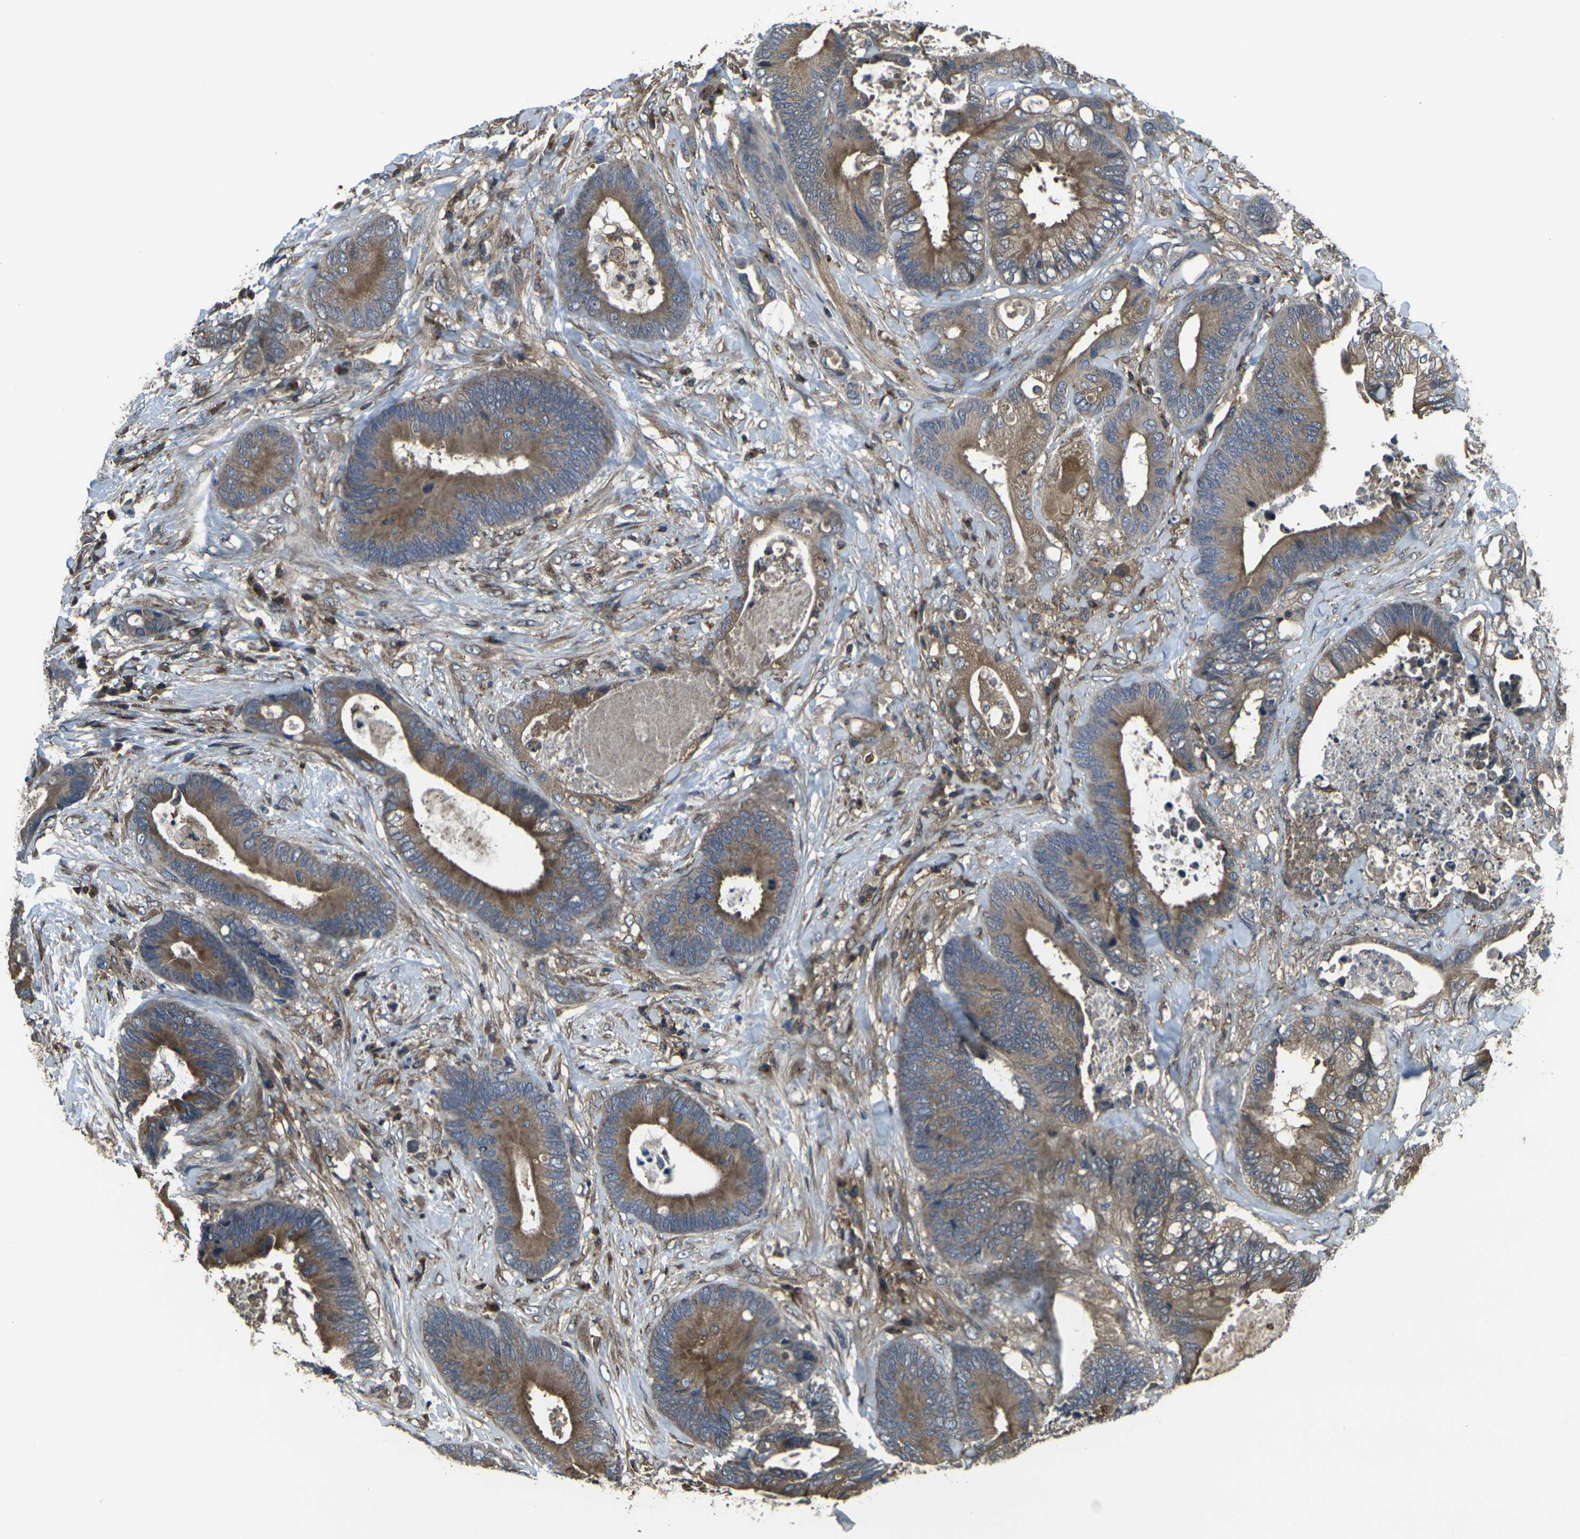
{"staining": {"intensity": "moderate", "quantity": "25%-75%", "location": "cytoplasmic/membranous"}, "tissue": "colorectal cancer", "cell_type": "Tumor cells", "image_type": "cancer", "snomed": [{"axis": "morphology", "description": "Adenocarcinoma, NOS"}, {"axis": "topography", "description": "Rectum"}], "caption": "Brown immunohistochemical staining in colorectal cancer (adenocarcinoma) exhibits moderate cytoplasmic/membranous staining in about 25%-75% of tumor cells. The staining was performed using DAB, with brown indicating positive protein expression. Nuclei are stained blue with hematoxylin.", "gene": "PRKACB", "patient": {"sex": "male", "age": 55}}